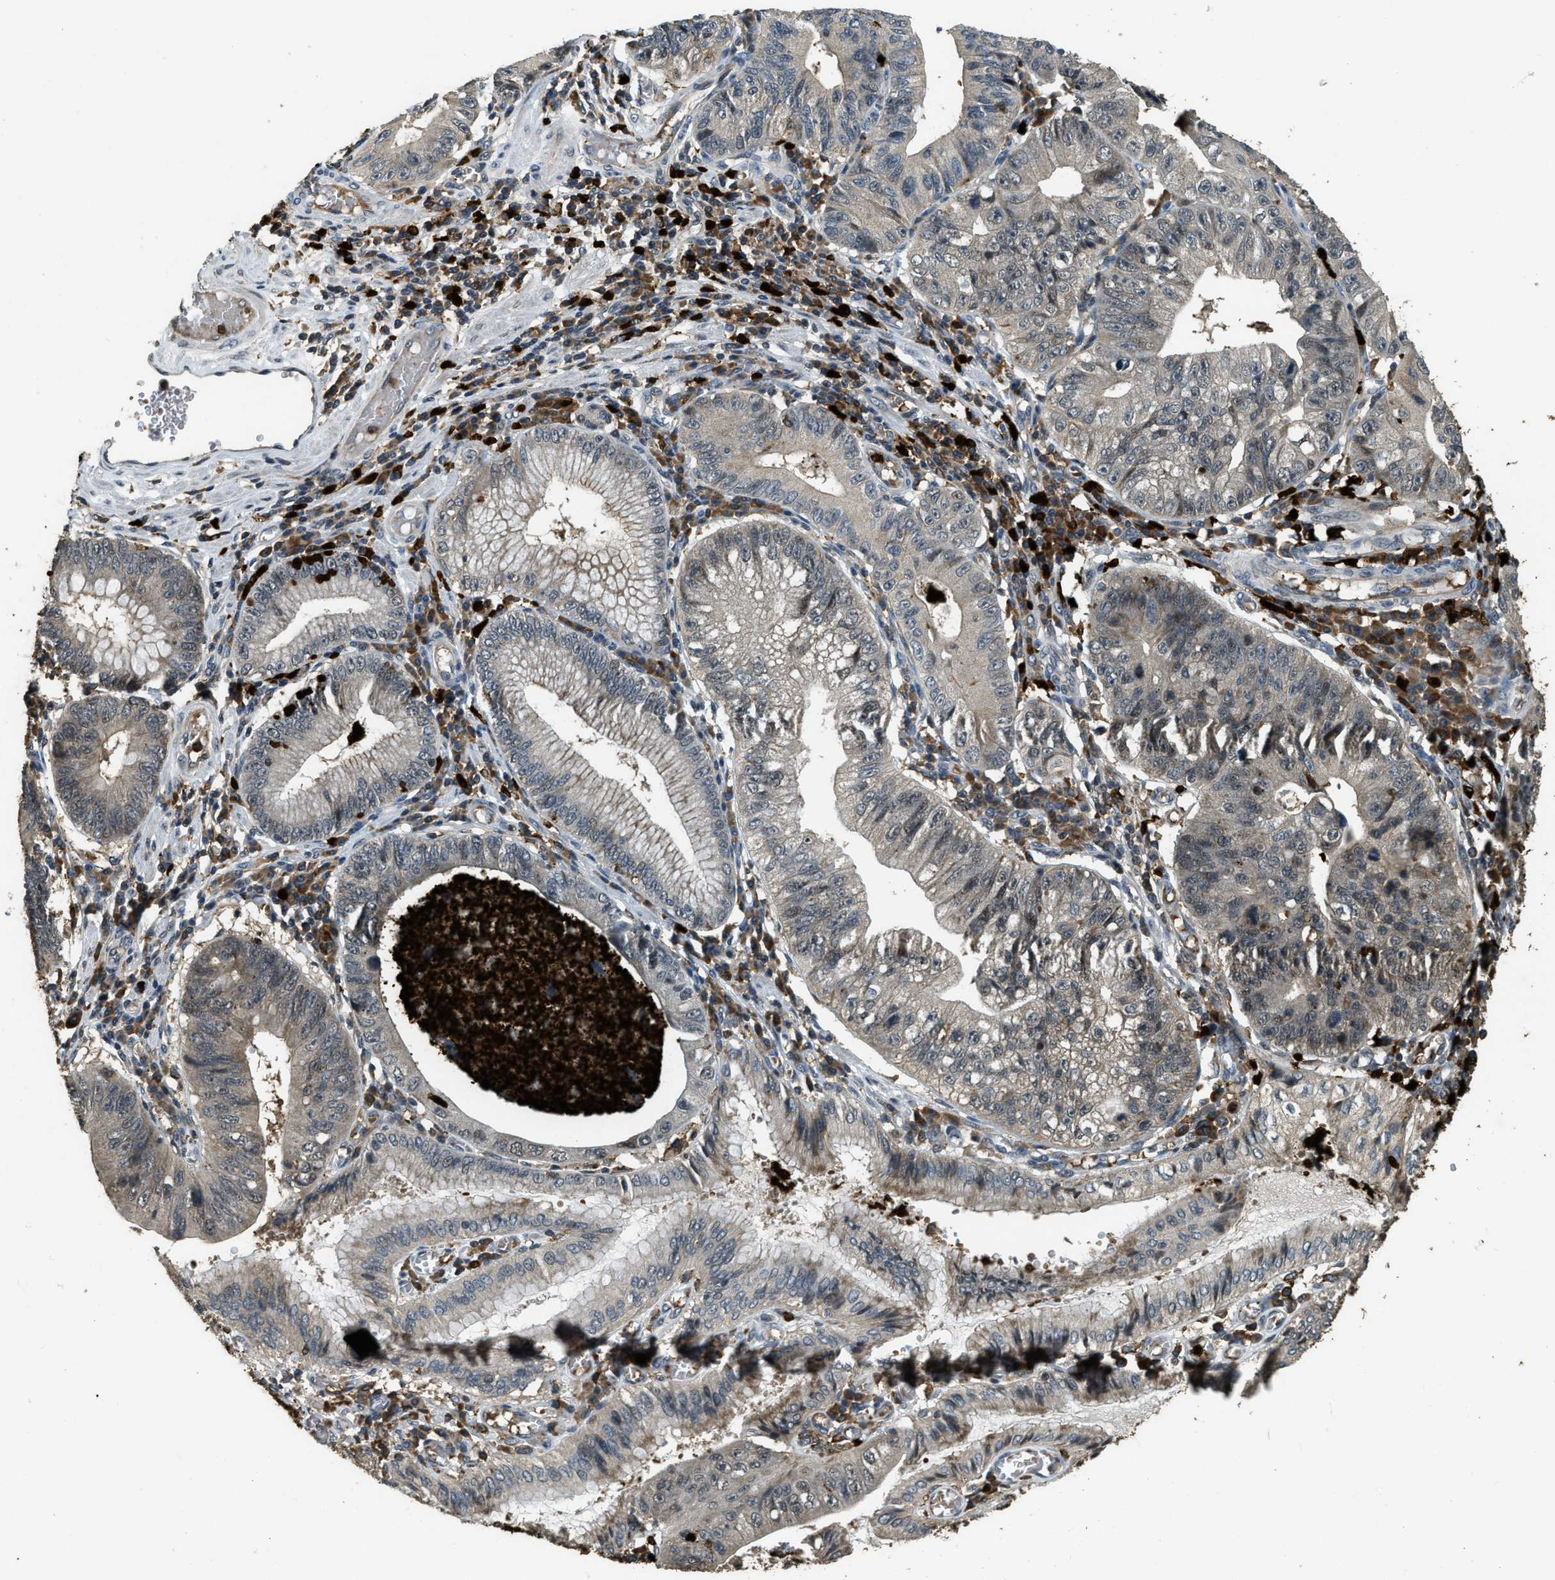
{"staining": {"intensity": "negative", "quantity": "none", "location": "none"}, "tissue": "stomach cancer", "cell_type": "Tumor cells", "image_type": "cancer", "snomed": [{"axis": "morphology", "description": "Adenocarcinoma, NOS"}, {"axis": "topography", "description": "Stomach"}], "caption": "Protein analysis of stomach cancer exhibits no significant staining in tumor cells. Brightfield microscopy of IHC stained with DAB (brown) and hematoxylin (blue), captured at high magnification.", "gene": "RNF141", "patient": {"sex": "male", "age": 59}}